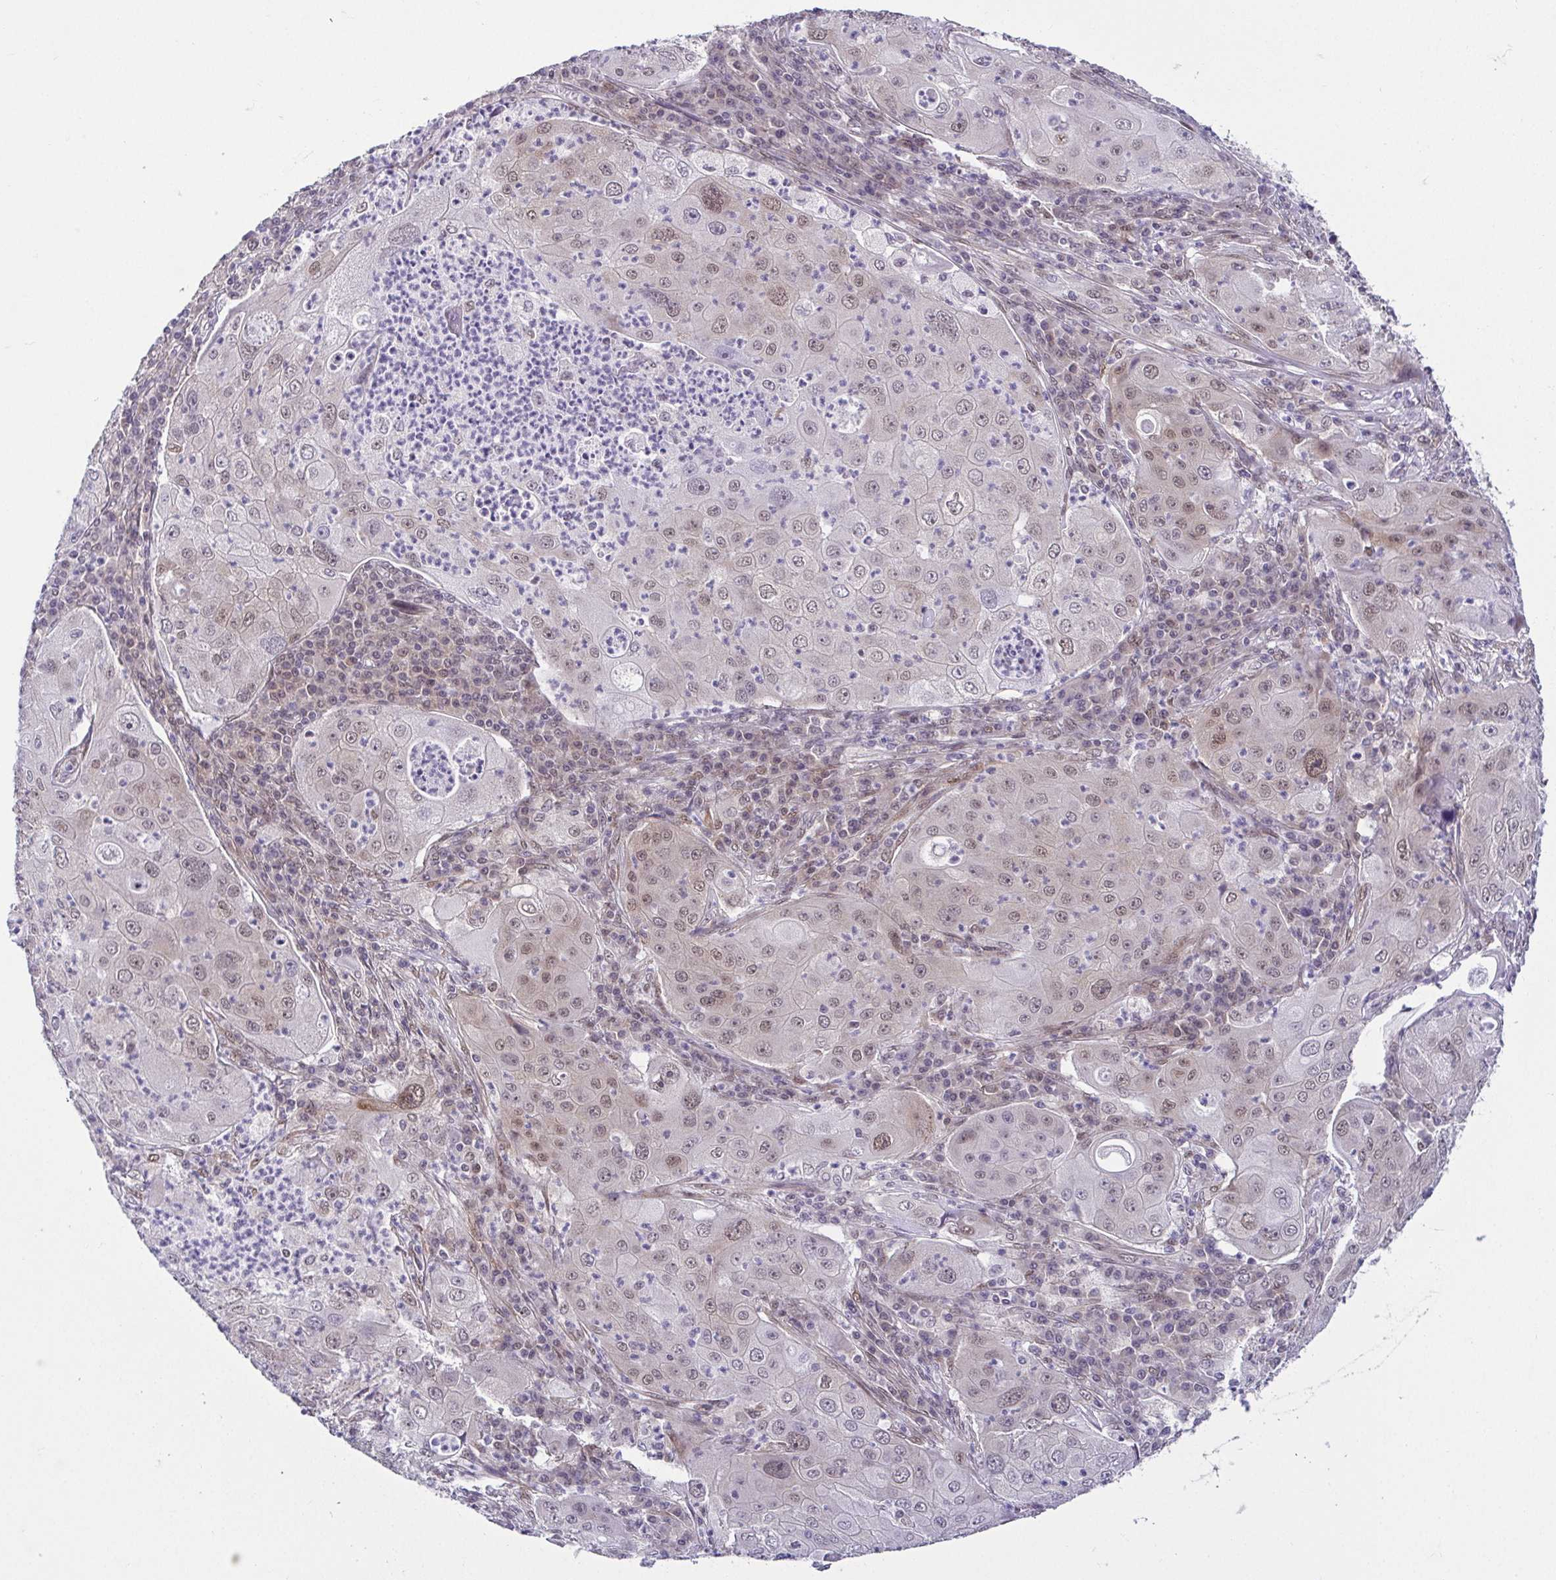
{"staining": {"intensity": "moderate", "quantity": "<25%", "location": "nuclear"}, "tissue": "lung cancer", "cell_type": "Tumor cells", "image_type": "cancer", "snomed": [{"axis": "morphology", "description": "Squamous cell carcinoma, NOS"}, {"axis": "topography", "description": "Lung"}], "caption": "Protein analysis of lung squamous cell carcinoma tissue shows moderate nuclear staining in about <25% of tumor cells.", "gene": "RBM3", "patient": {"sex": "female", "age": 59}}